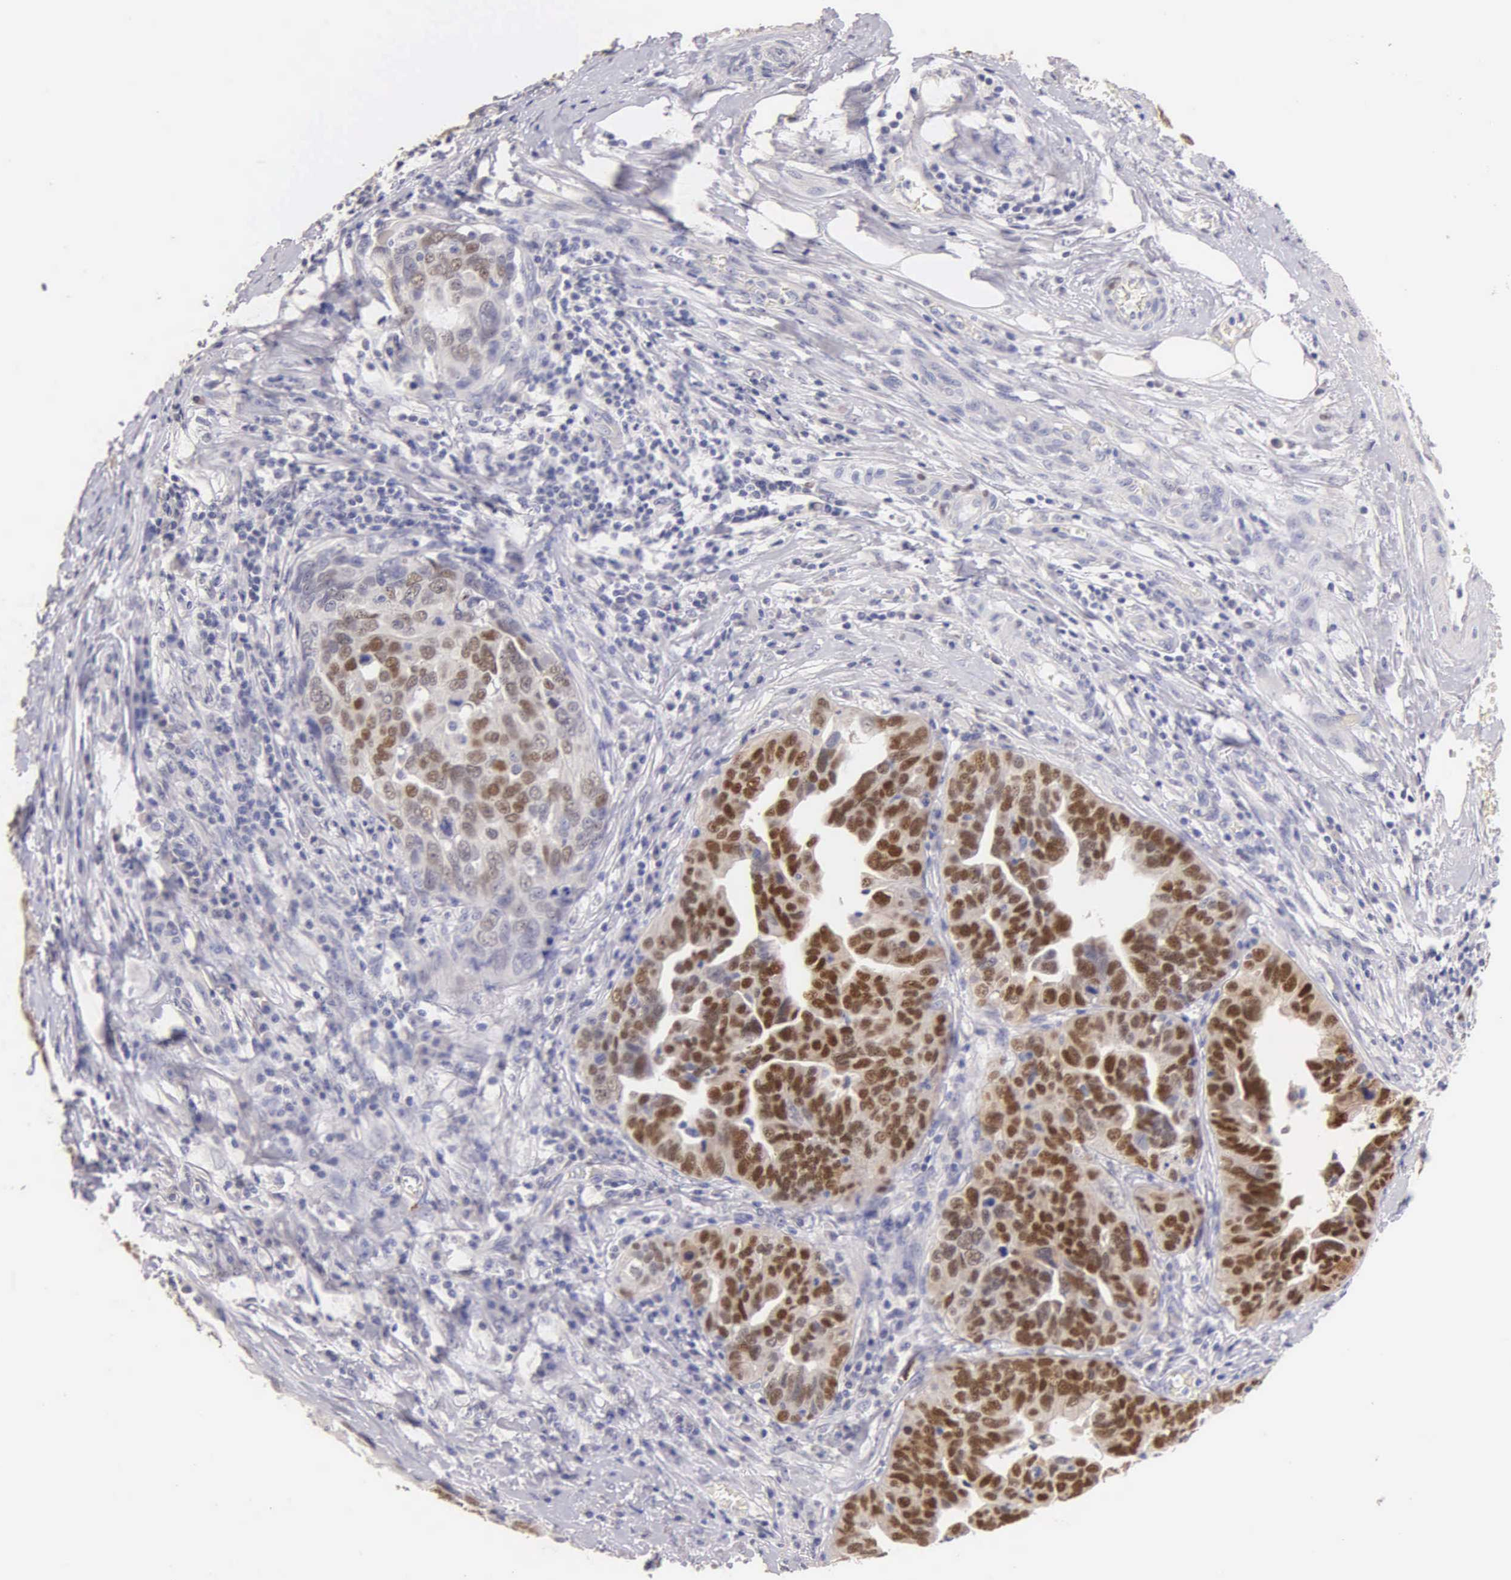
{"staining": {"intensity": "strong", "quantity": ">75%", "location": "nuclear"}, "tissue": "ovarian cancer", "cell_type": "Tumor cells", "image_type": "cancer", "snomed": [{"axis": "morphology", "description": "Cystadenocarcinoma, serous, NOS"}, {"axis": "topography", "description": "Ovary"}], "caption": "Approximately >75% of tumor cells in human ovarian serous cystadenocarcinoma reveal strong nuclear protein positivity as visualized by brown immunohistochemical staining.", "gene": "ESR1", "patient": {"sex": "female", "age": 64}}